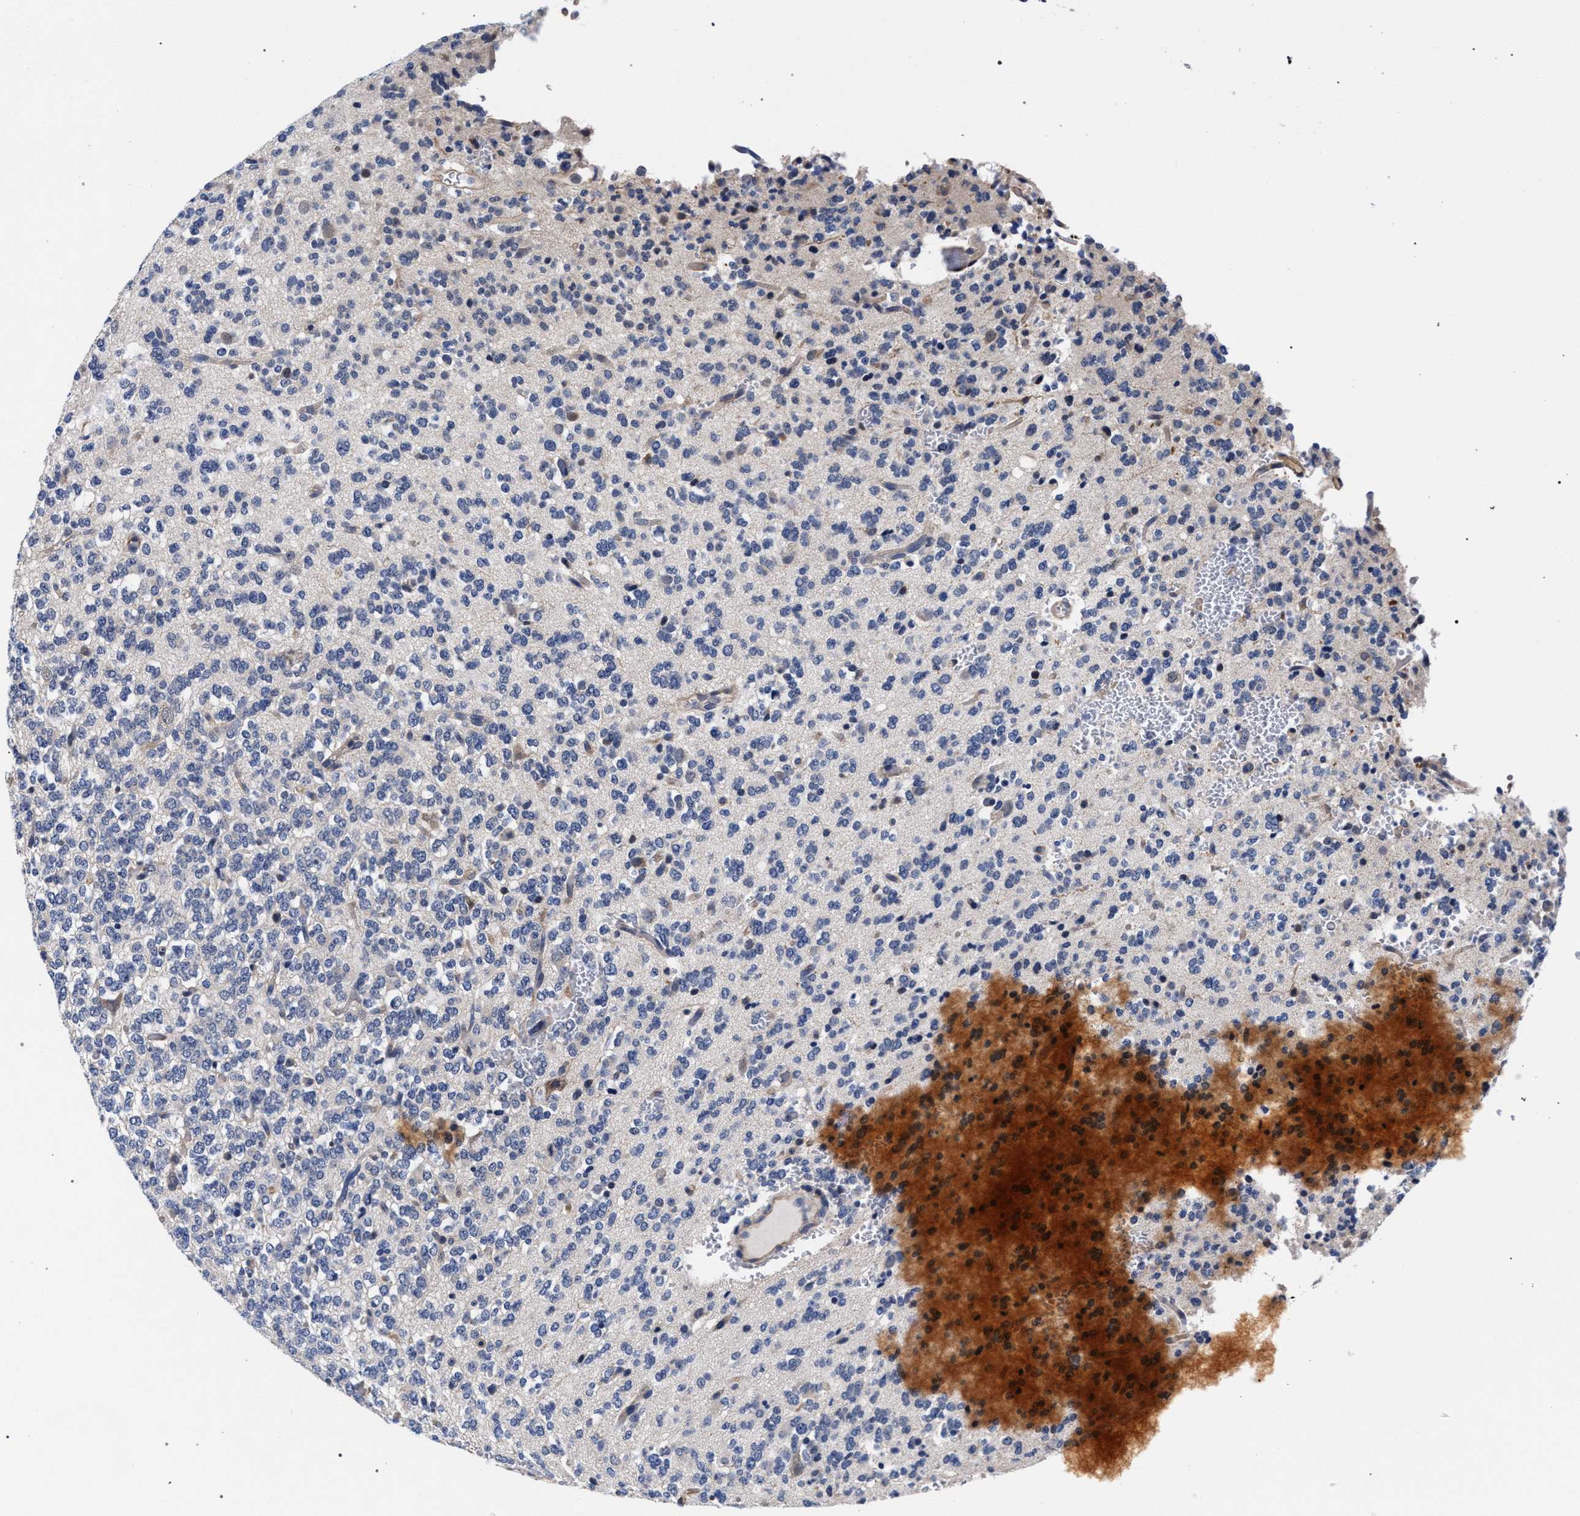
{"staining": {"intensity": "negative", "quantity": "none", "location": "none"}, "tissue": "glioma", "cell_type": "Tumor cells", "image_type": "cancer", "snomed": [{"axis": "morphology", "description": "Glioma, malignant, Low grade"}, {"axis": "topography", "description": "Brain"}], "caption": "This is an IHC photomicrograph of low-grade glioma (malignant). There is no positivity in tumor cells.", "gene": "RBM33", "patient": {"sex": "male", "age": 38}}